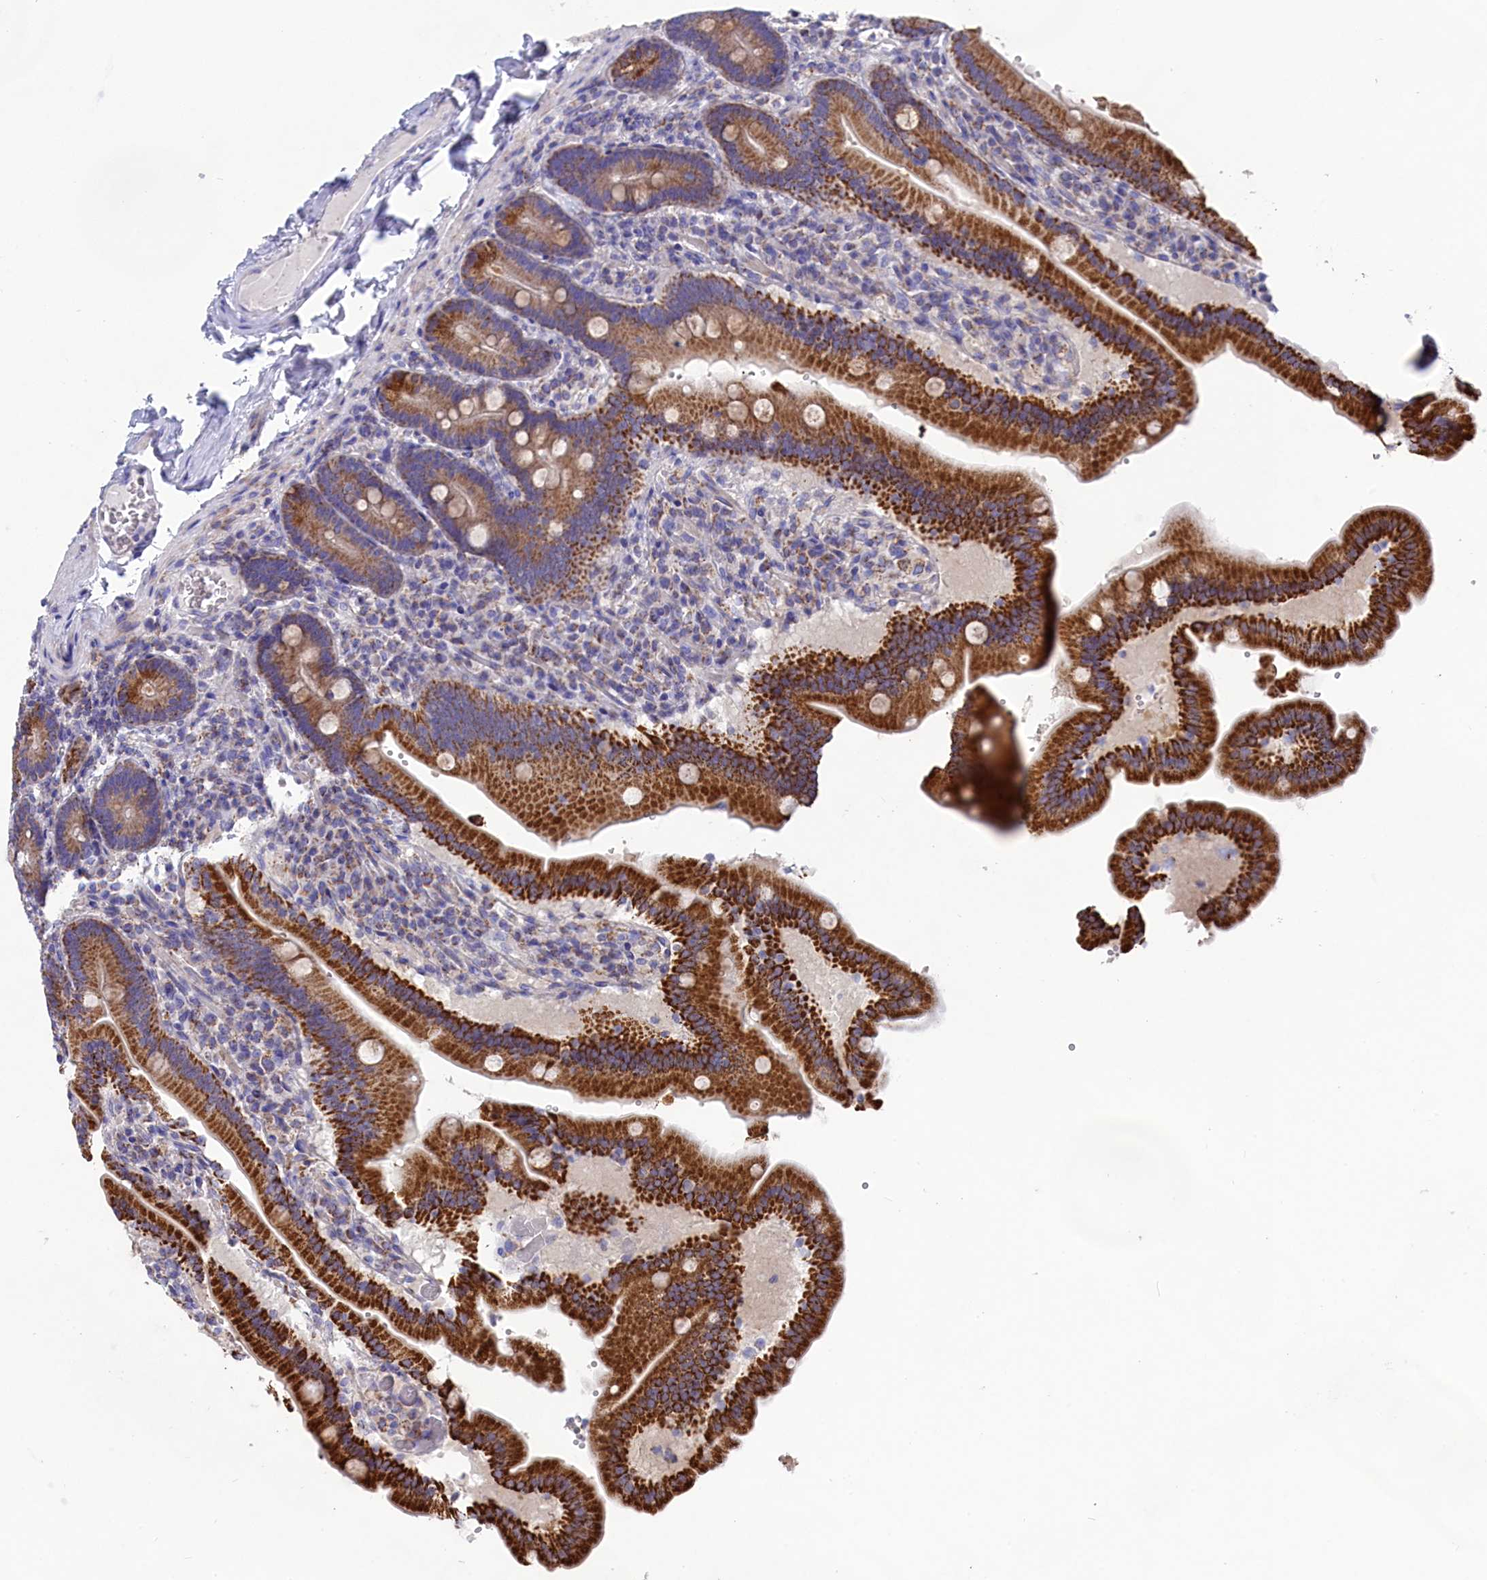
{"staining": {"intensity": "moderate", "quantity": ">75%", "location": "cytoplasmic/membranous"}, "tissue": "duodenum", "cell_type": "Glandular cells", "image_type": "normal", "snomed": [{"axis": "morphology", "description": "Normal tissue, NOS"}, {"axis": "topography", "description": "Duodenum"}], "caption": "Immunohistochemical staining of normal duodenum displays >75% levels of moderate cytoplasmic/membranous protein positivity in approximately >75% of glandular cells. (Stains: DAB in brown, nuclei in blue, Microscopy: brightfield microscopy at high magnification).", "gene": "PRDM12", "patient": {"sex": "female", "age": 62}}